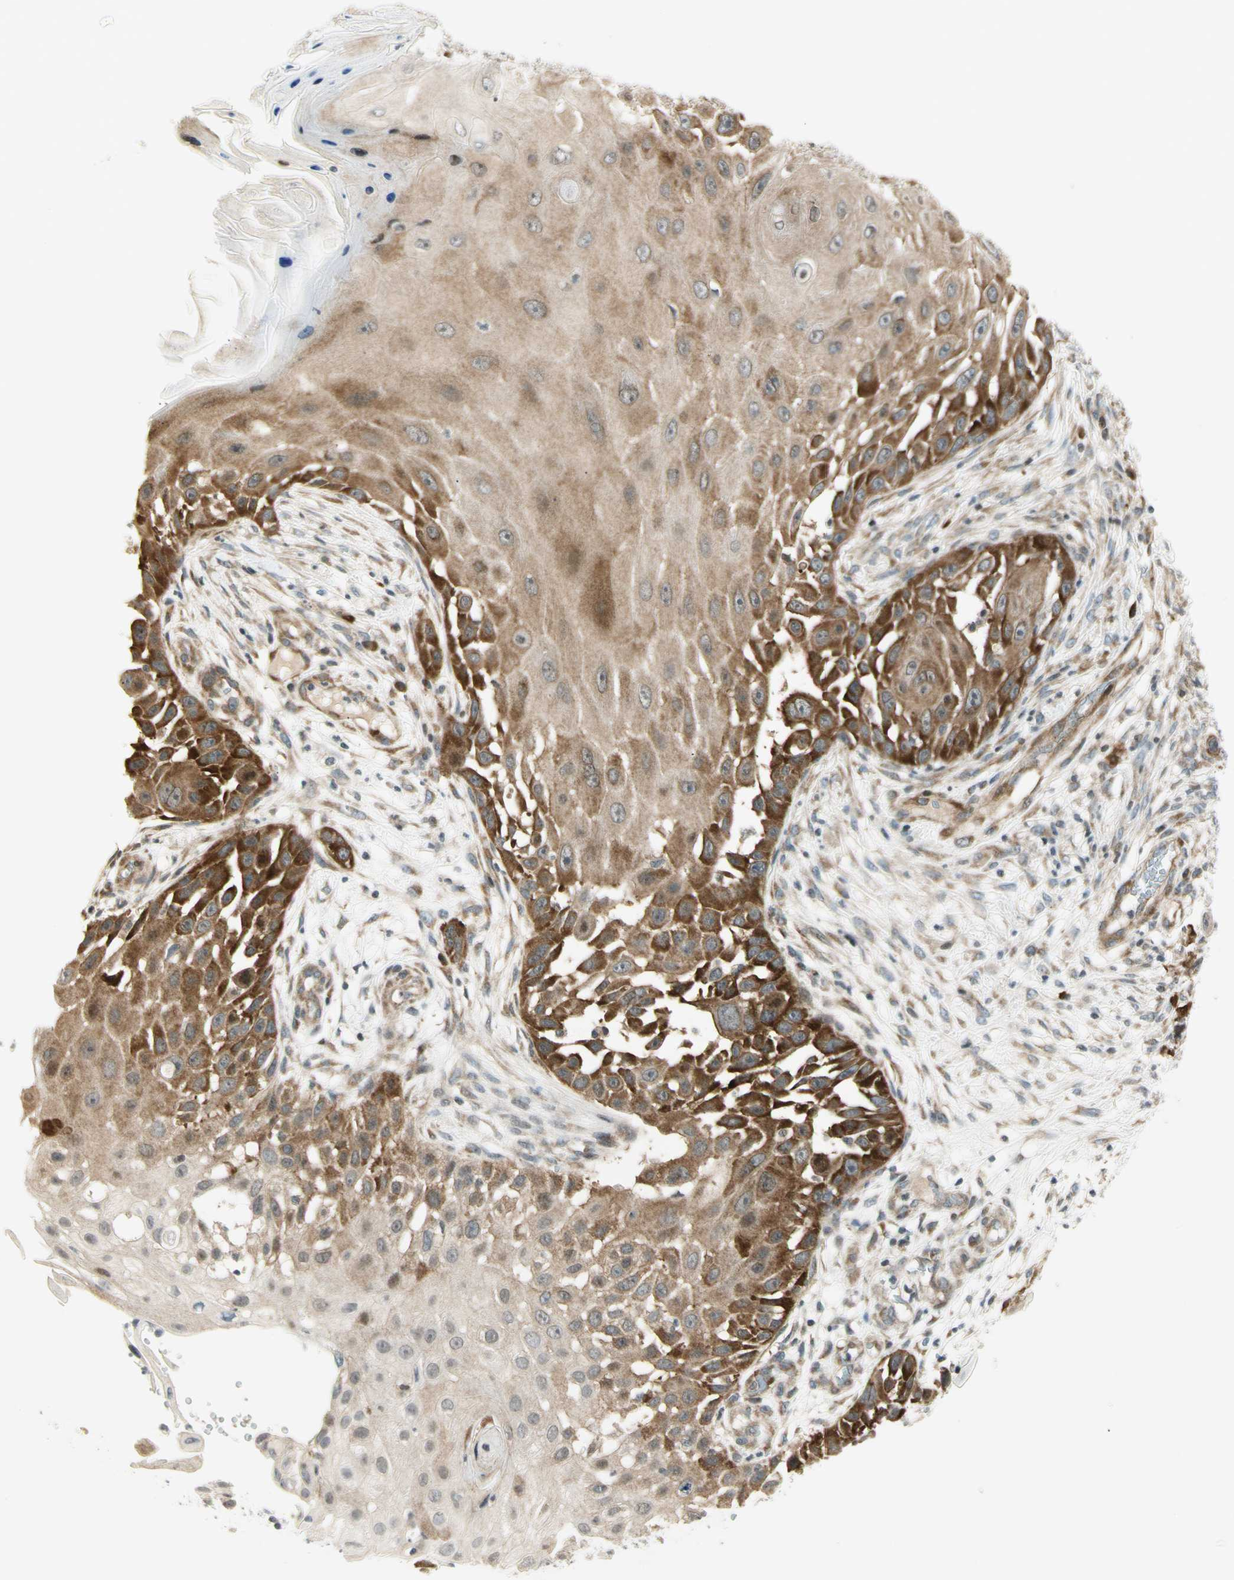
{"staining": {"intensity": "strong", "quantity": "25%-75%", "location": "cytoplasmic/membranous"}, "tissue": "skin cancer", "cell_type": "Tumor cells", "image_type": "cancer", "snomed": [{"axis": "morphology", "description": "Squamous cell carcinoma, NOS"}, {"axis": "topography", "description": "Skin"}], "caption": "This photomicrograph shows skin squamous cell carcinoma stained with IHC to label a protein in brown. The cytoplasmic/membranous of tumor cells show strong positivity for the protein. Nuclei are counter-stained blue.", "gene": "TPT1", "patient": {"sex": "female", "age": 44}}